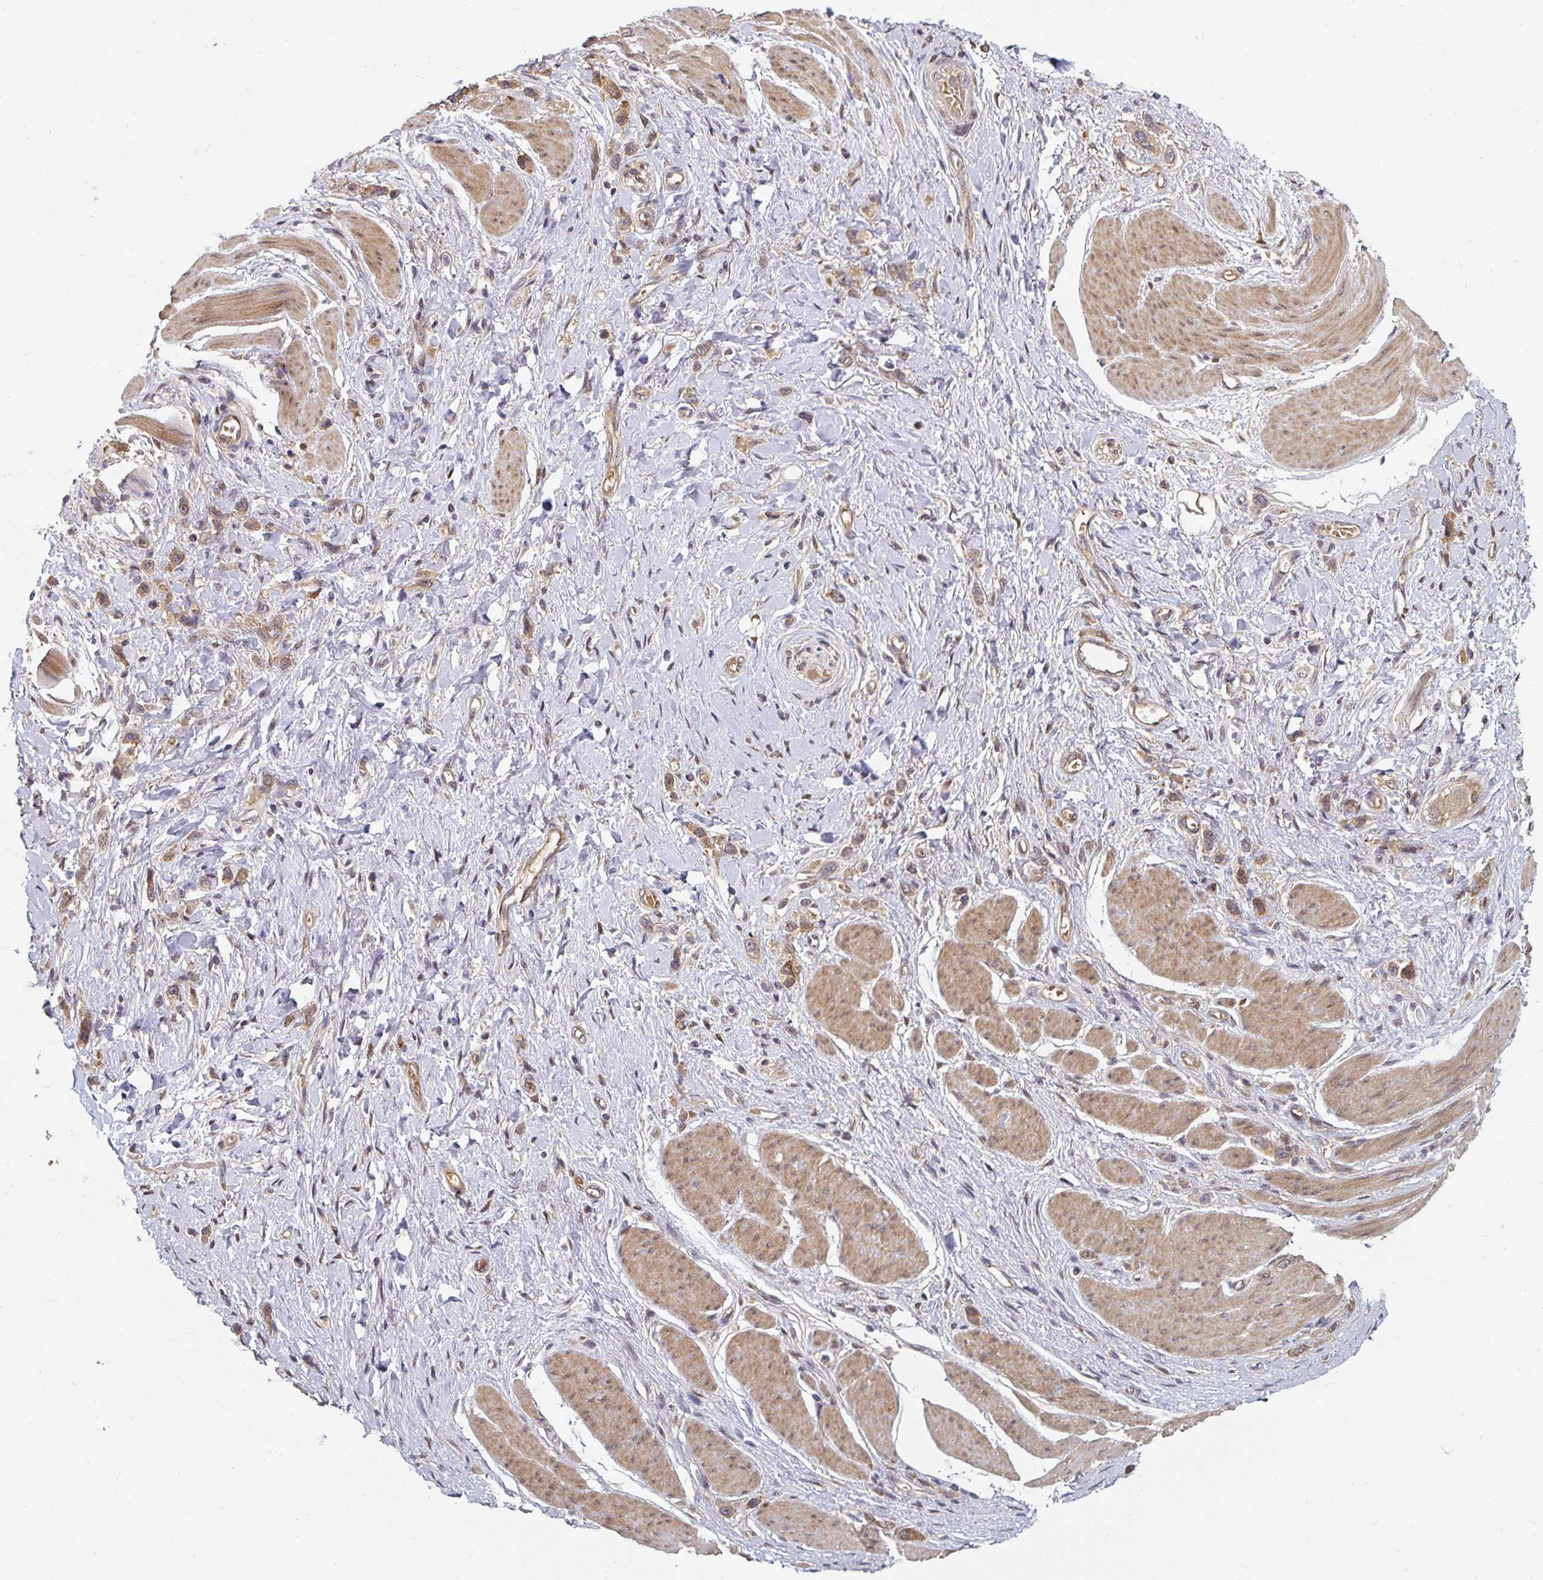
{"staining": {"intensity": "moderate", "quantity": ">75%", "location": "cytoplasmic/membranous"}, "tissue": "stomach cancer", "cell_type": "Tumor cells", "image_type": "cancer", "snomed": [{"axis": "morphology", "description": "Adenocarcinoma, NOS"}, {"axis": "topography", "description": "Stomach"}], "caption": "This photomicrograph displays stomach adenocarcinoma stained with immunohistochemistry (IHC) to label a protein in brown. The cytoplasmic/membranous of tumor cells show moderate positivity for the protein. Nuclei are counter-stained blue.", "gene": "ST13", "patient": {"sex": "female", "age": 65}}